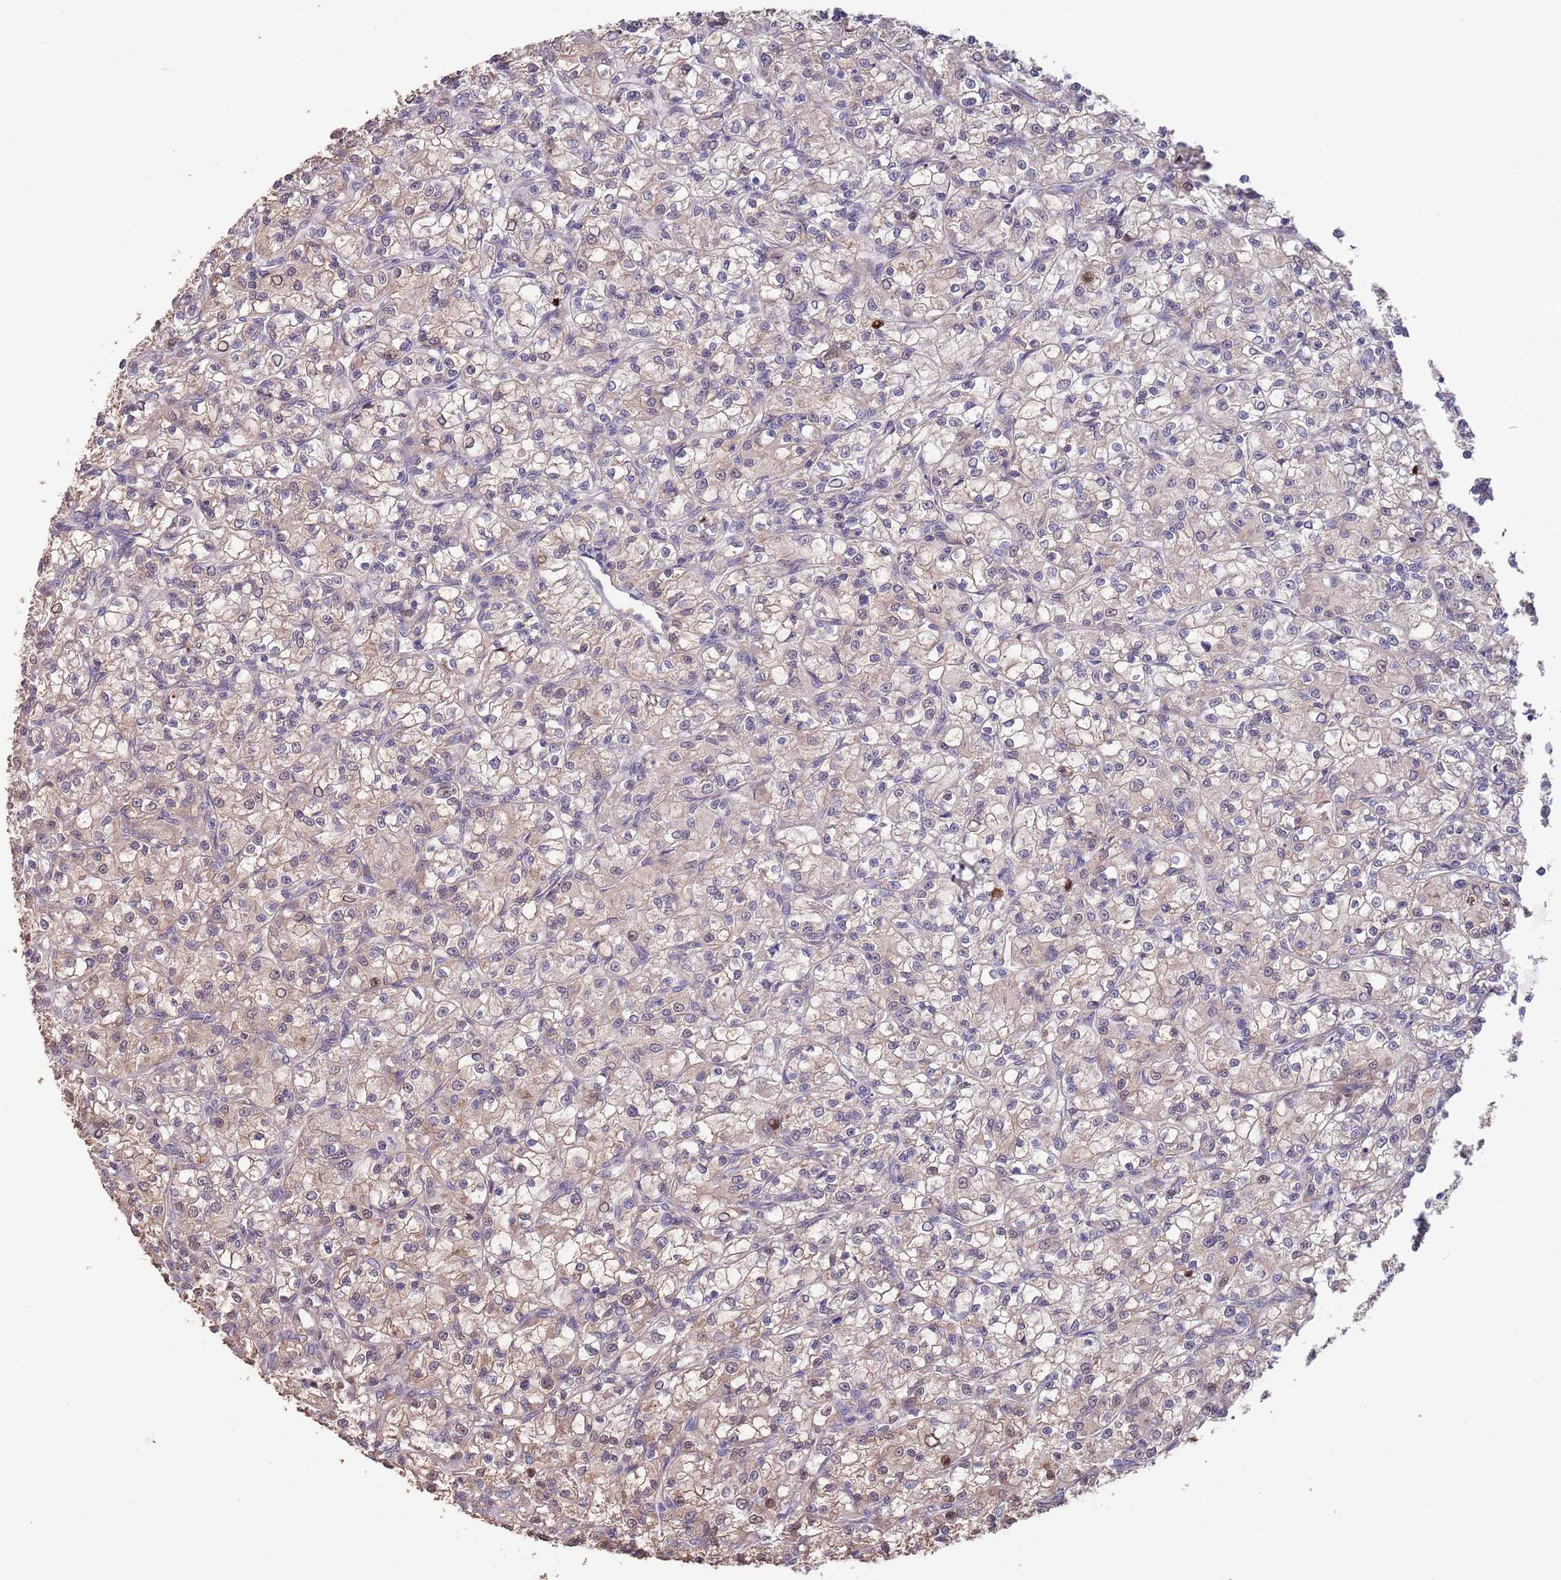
{"staining": {"intensity": "weak", "quantity": "25%-75%", "location": "cytoplasmic/membranous"}, "tissue": "renal cancer", "cell_type": "Tumor cells", "image_type": "cancer", "snomed": [{"axis": "morphology", "description": "Adenocarcinoma, NOS"}, {"axis": "topography", "description": "Kidney"}], "caption": "Adenocarcinoma (renal) stained with a protein marker exhibits weak staining in tumor cells.", "gene": "MARVELD2", "patient": {"sex": "female", "age": 59}}